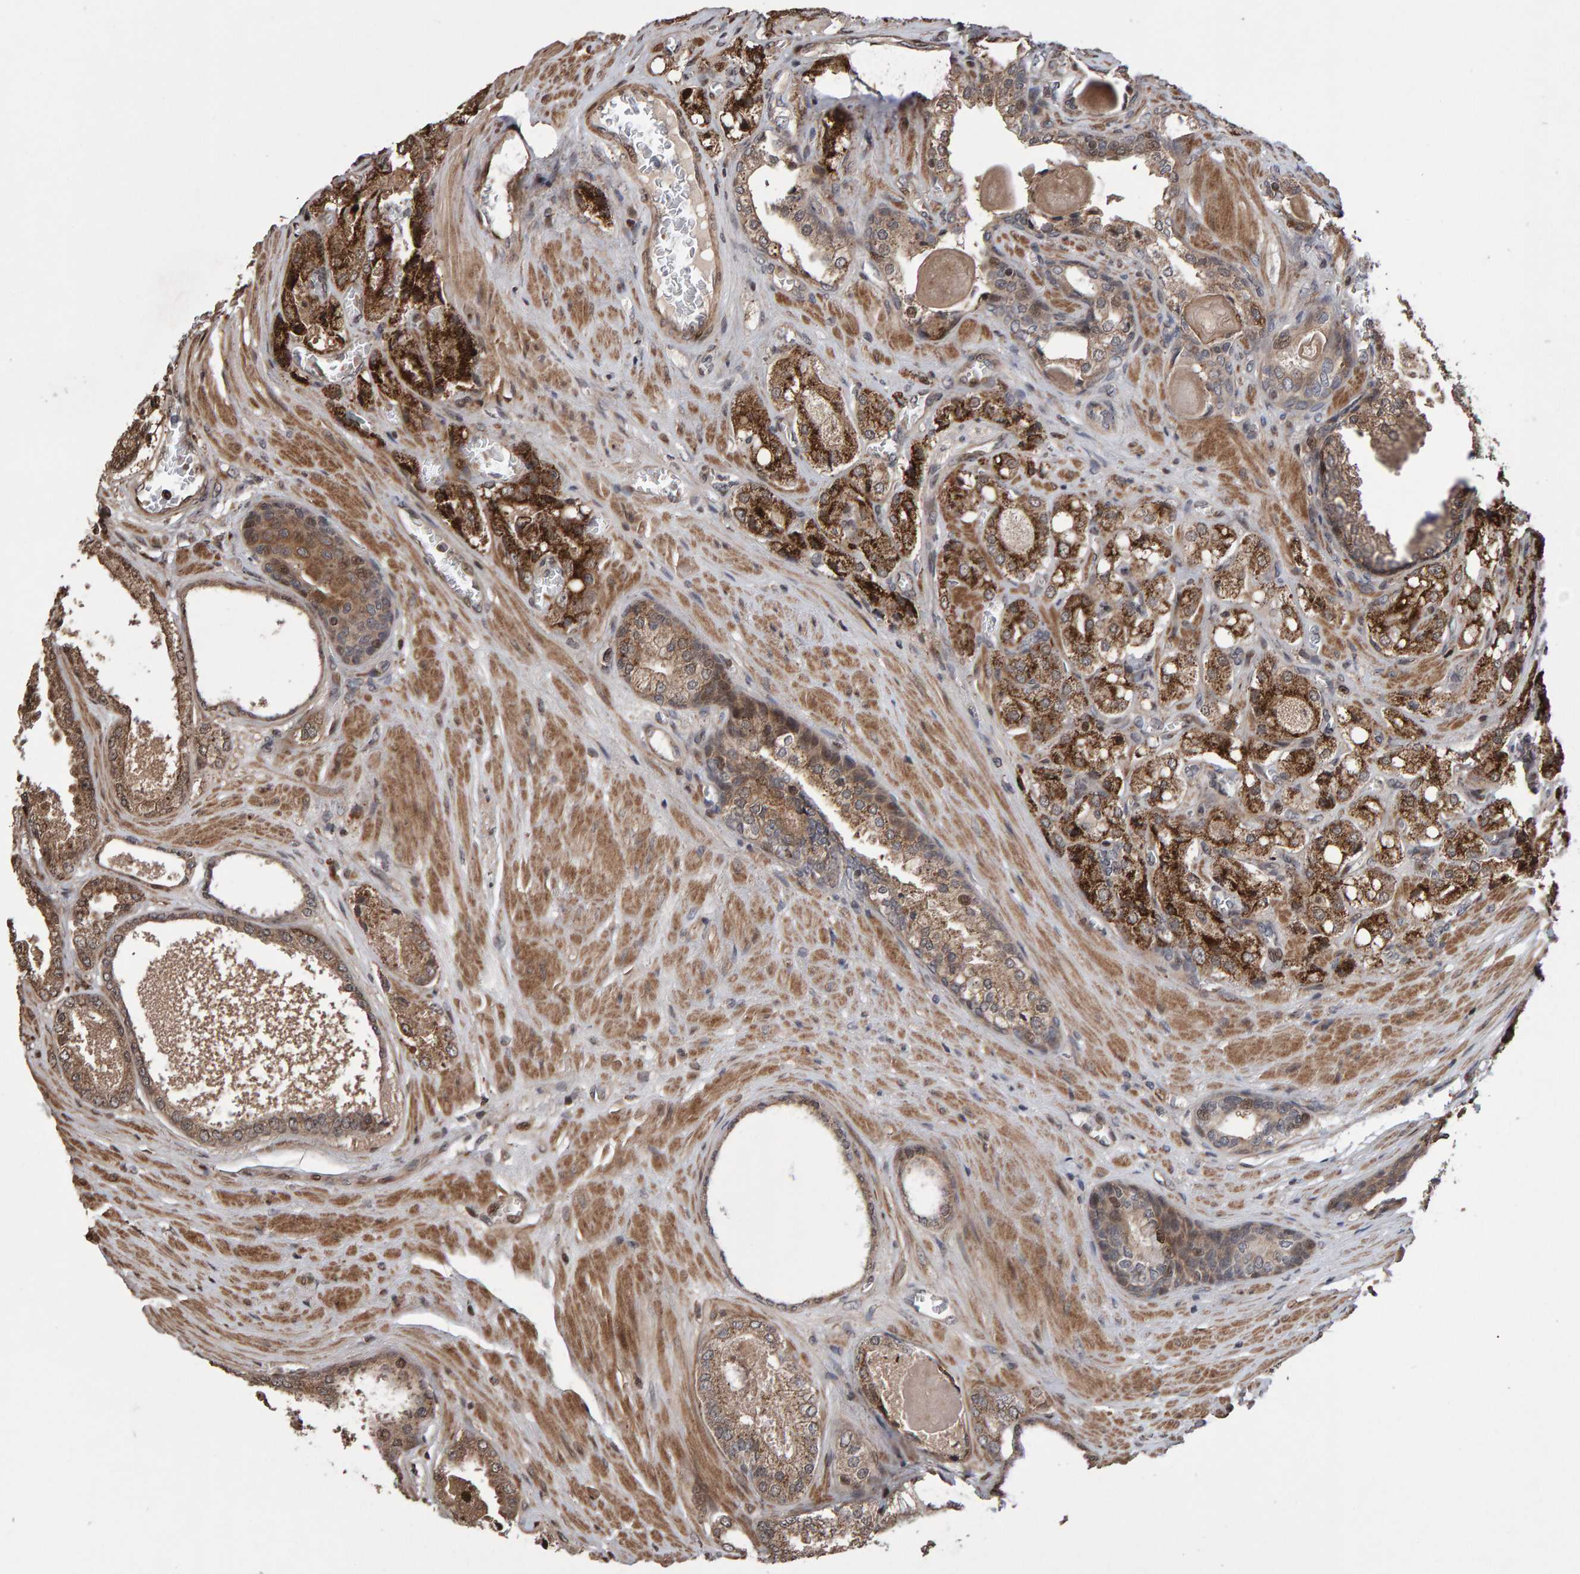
{"staining": {"intensity": "moderate", "quantity": ">75%", "location": "cytoplasmic/membranous"}, "tissue": "prostate cancer", "cell_type": "Tumor cells", "image_type": "cancer", "snomed": [{"axis": "morphology", "description": "Adenocarcinoma, High grade"}, {"axis": "topography", "description": "Prostate"}], "caption": "Protein staining of high-grade adenocarcinoma (prostate) tissue demonstrates moderate cytoplasmic/membranous expression in approximately >75% of tumor cells.", "gene": "PECR", "patient": {"sex": "male", "age": 65}}